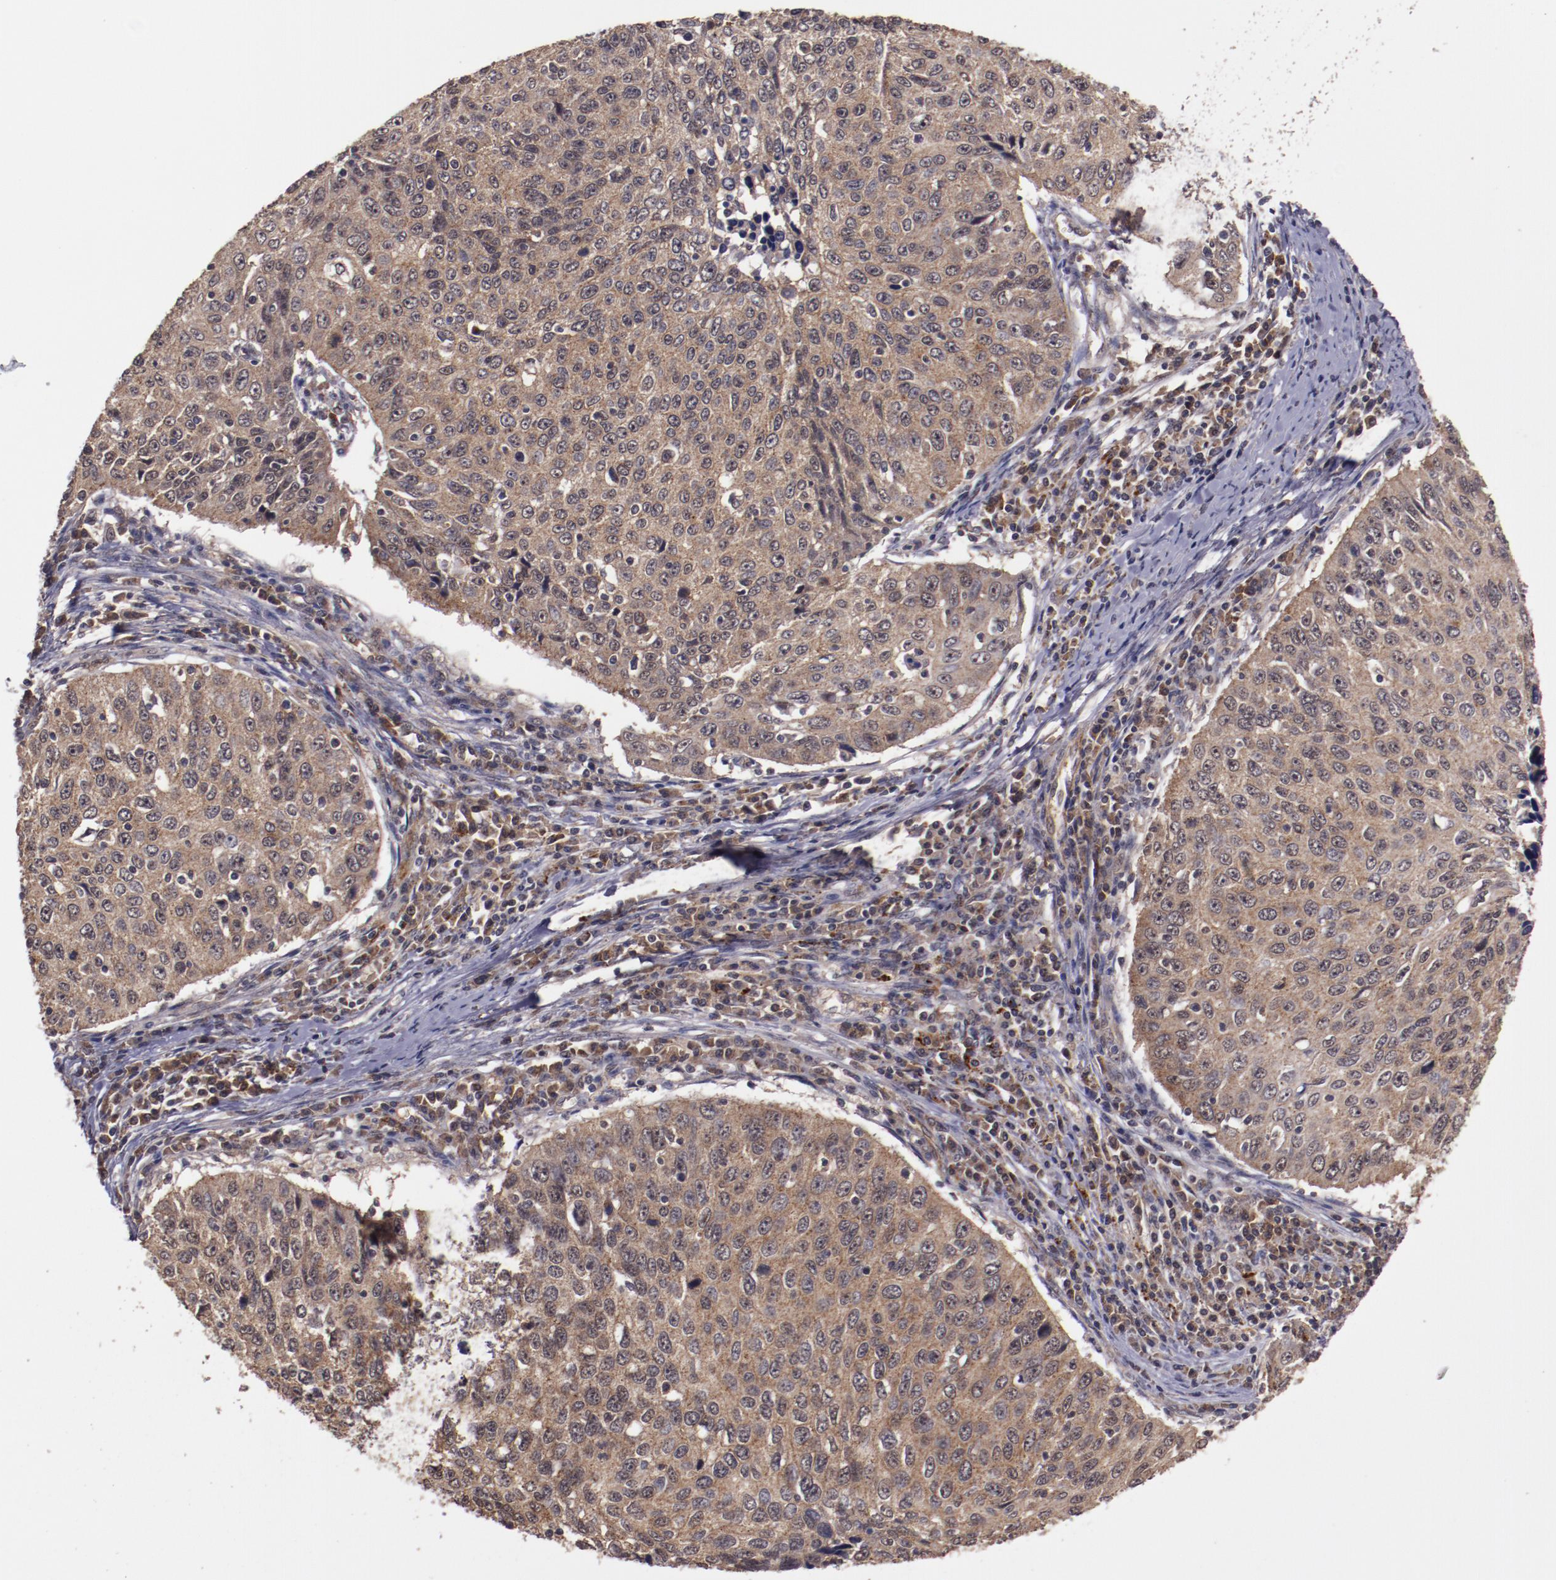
{"staining": {"intensity": "moderate", "quantity": ">75%", "location": "cytoplasmic/membranous"}, "tissue": "cervical cancer", "cell_type": "Tumor cells", "image_type": "cancer", "snomed": [{"axis": "morphology", "description": "Squamous cell carcinoma, NOS"}, {"axis": "topography", "description": "Cervix"}], "caption": "A brown stain highlights moderate cytoplasmic/membranous expression of a protein in squamous cell carcinoma (cervical) tumor cells. The protein is stained brown, and the nuclei are stained in blue (DAB IHC with brightfield microscopy, high magnification).", "gene": "FTSJ1", "patient": {"sex": "female", "age": 53}}